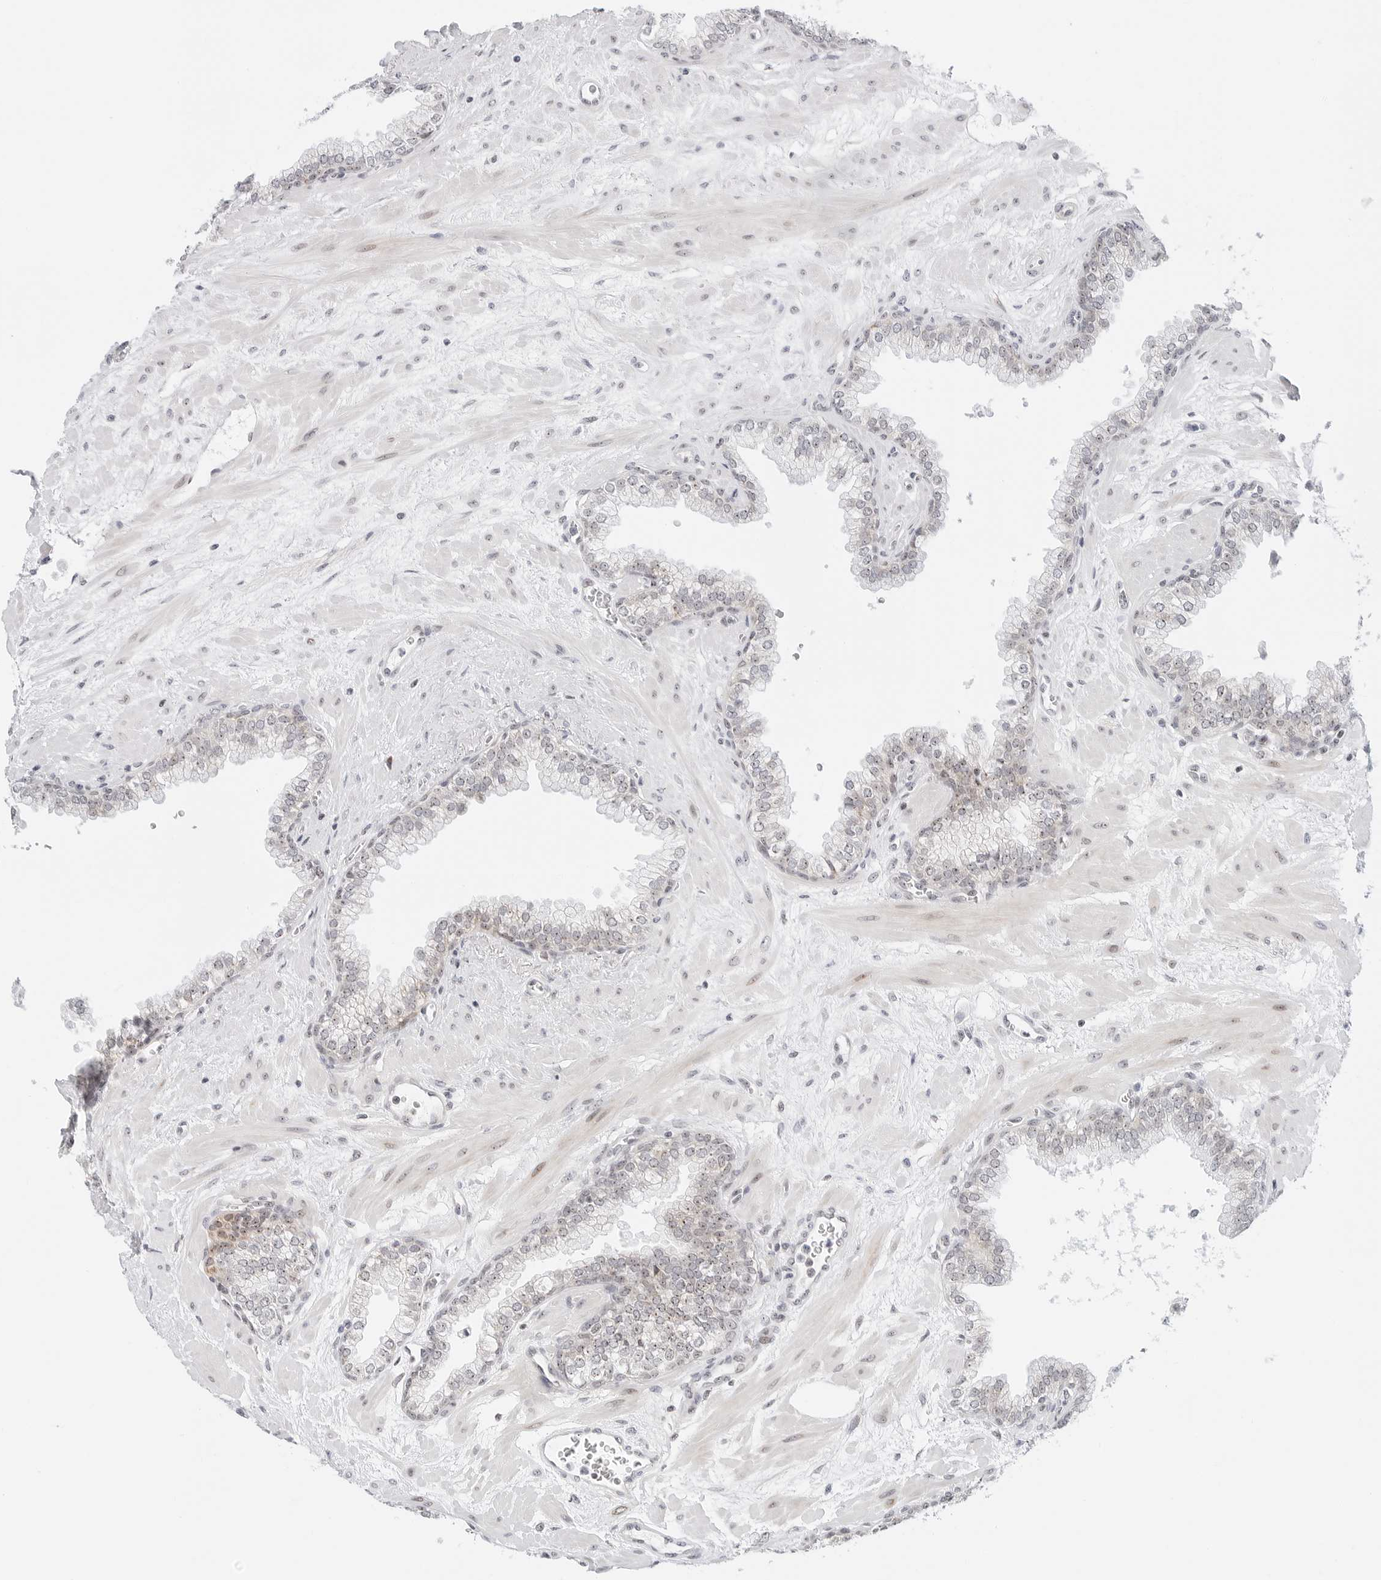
{"staining": {"intensity": "weak", "quantity": "25%-75%", "location": "cytoplasmic/membranous,nuclear"}, "tissue": "prostate", "cell_type": "Glandular cells", "image_type": "normal", "snomed": [{"axis": "morphology", "description": "Normal tissue, NOS"}, {"axis": "morphology", "description": "Urothelial carcinoma, Low grade"}, {"axis": "topography", "description": "Urinary bladder"}, {"axis": "topography", "description": "Prostate"}], "caption": "An immunohistochemistry image of benign tissue is shown. Protein staining in brown highlights weak cytoplasmic/membranous,nuclear positivity in prostate within glandular cells.", "gene": "RIMKLA", "patient": {"sex": "male", "age": 60}}